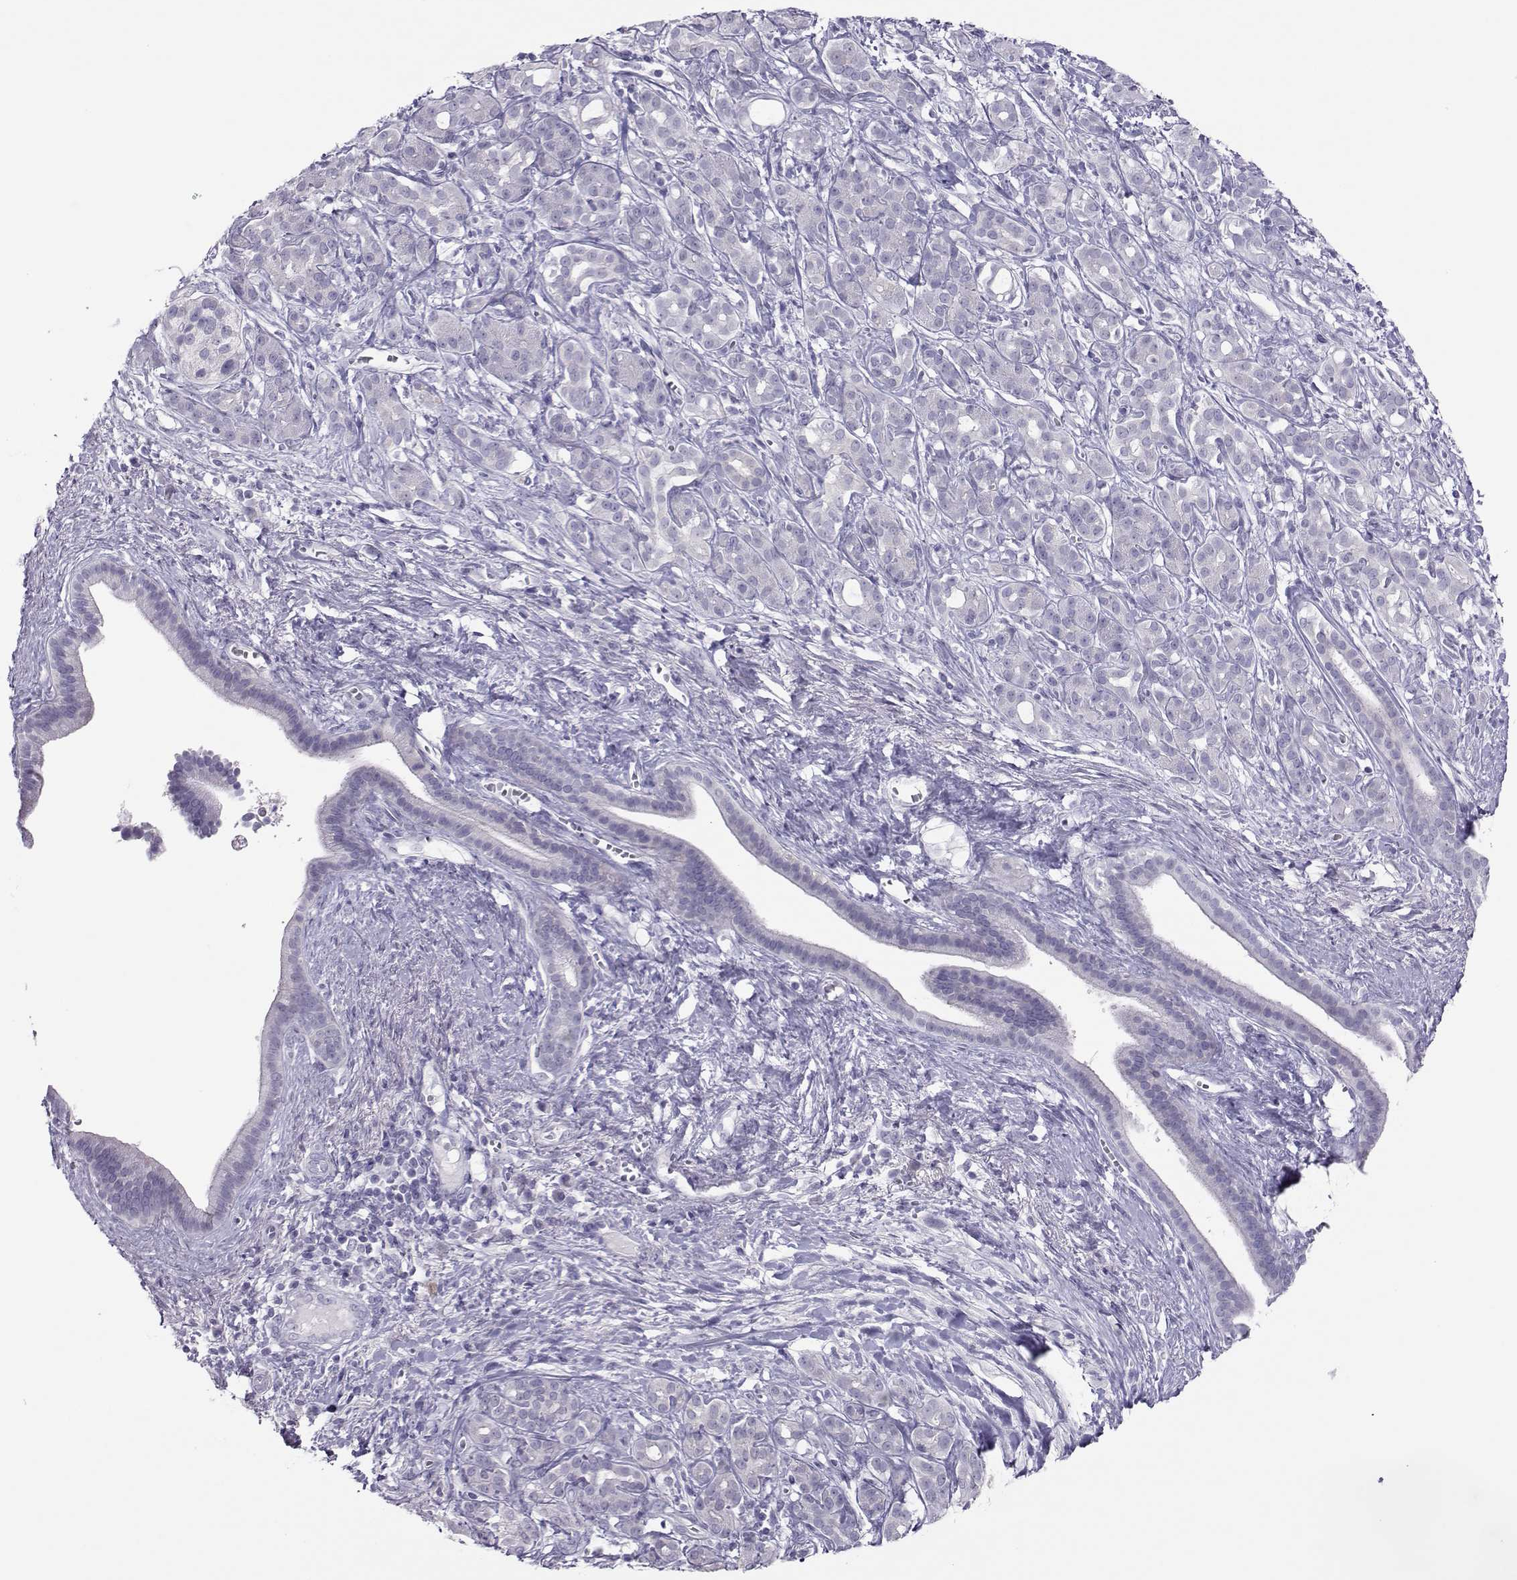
{"staining": {"intensity": "negative", "quantity": "none", "location": "none"}, "tissue": "pancreatic cancer", "cell_type": "Tumor cells", "image_type": "cancer", "snomed": [{"axis": "morphology", "description": "Adenocarcinoma, NOS"}, {"axis": "topography", "description": "Pancreas"}], "caption": "Tumor cells show no significant protein staining in adenocarcinoma (pancreatic).", "gene": "TRPM7", "patient": {"sex": "male", "age": 61}}